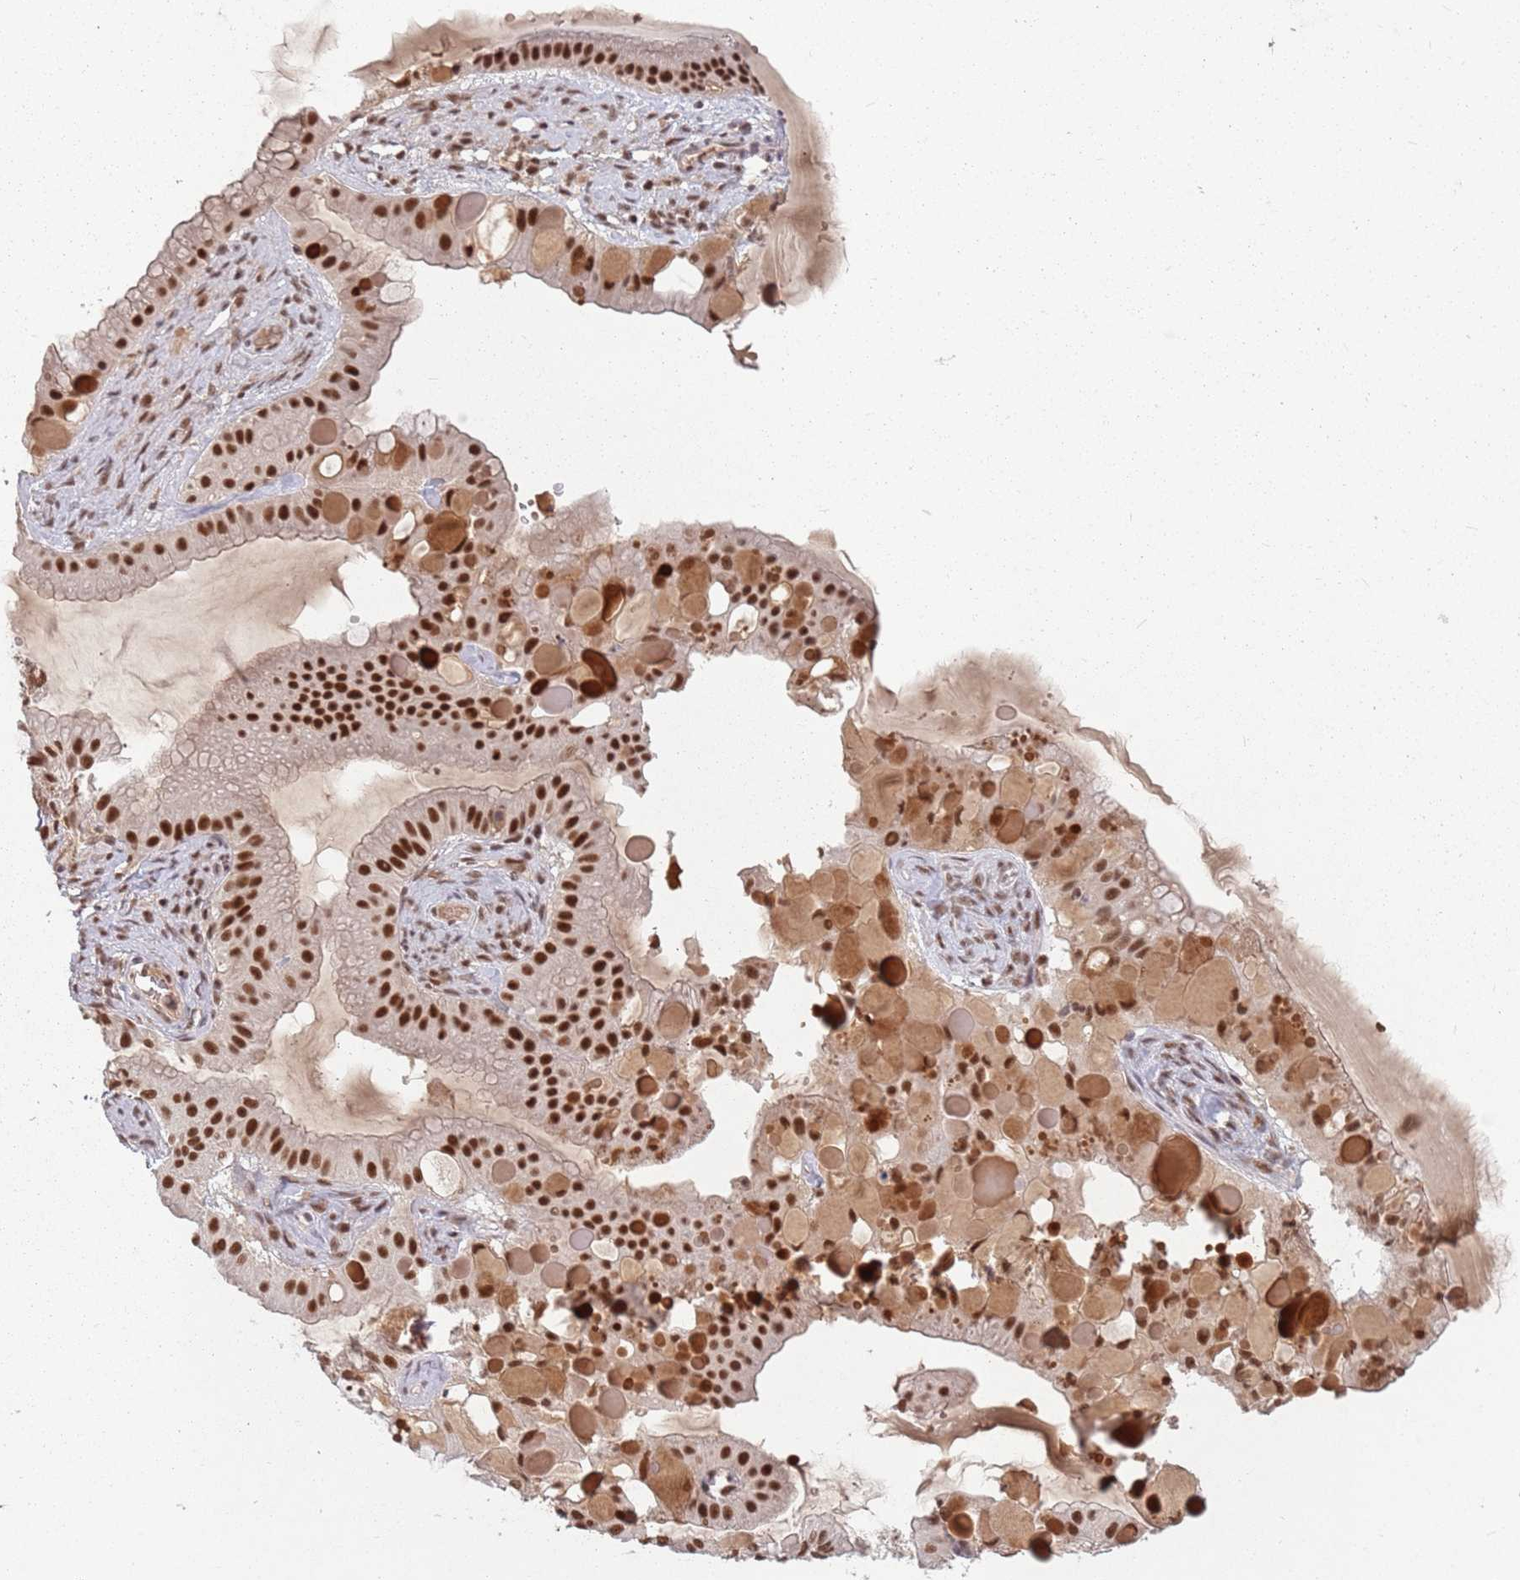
{"staining": {"intensity": "strong", "quantity": ">75%", "location": "nuclear"}, "tissue": "ovarian cancer", "cell_type": "Tumor cells", "image_type": "cancer", "snomed": [{"axis": "morphology", "description": "Cystadenocarcinoma, mucinous, NOS"}, {"axis": "topography", "description": "Ovary"}], "caption": "Ovarian cancer tissue exhibits strong nuclear staining in approximately >75% of tumor cells", "gene": "NCBP1", "patient": {"sex": "female", "age": 61}}